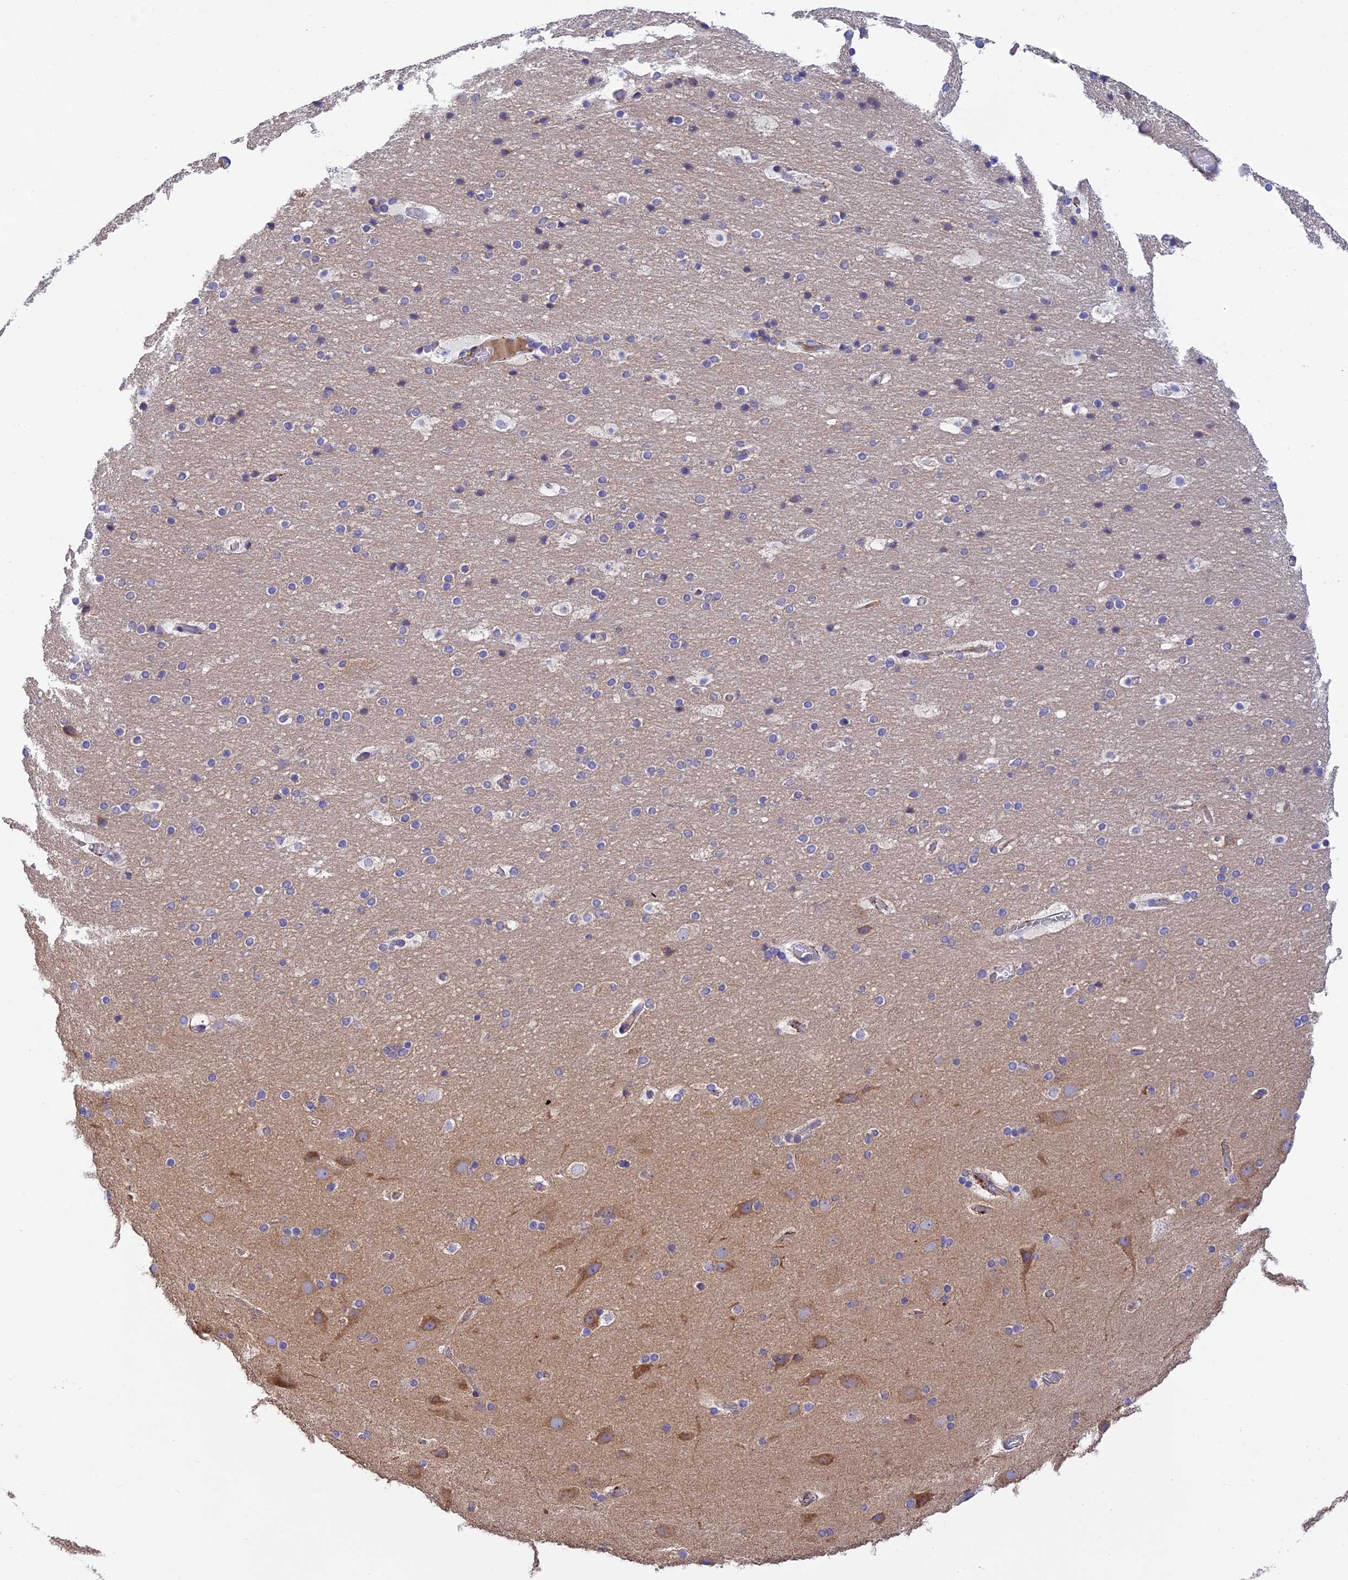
{"staining": {"intensity": "weak", "quantity": "<25%", "location": "cytoplasmic/membranous"}, "tissue": "cerebral cortex", "cell_type": "Endothelial cells", "image_type": "normal", "snomed": [{"axis": "morphology", "description": "Normal tissue, NOS"}, {"axis": "topography", "description": "Cerebral cortex"}], "caption": "Immunohistochemical staining of unremarkable human cerebral cortex displays no significant expression in endothelial cells.", "gene": "HSD17B2", "patient": {"sex": "male", "age": 57}}